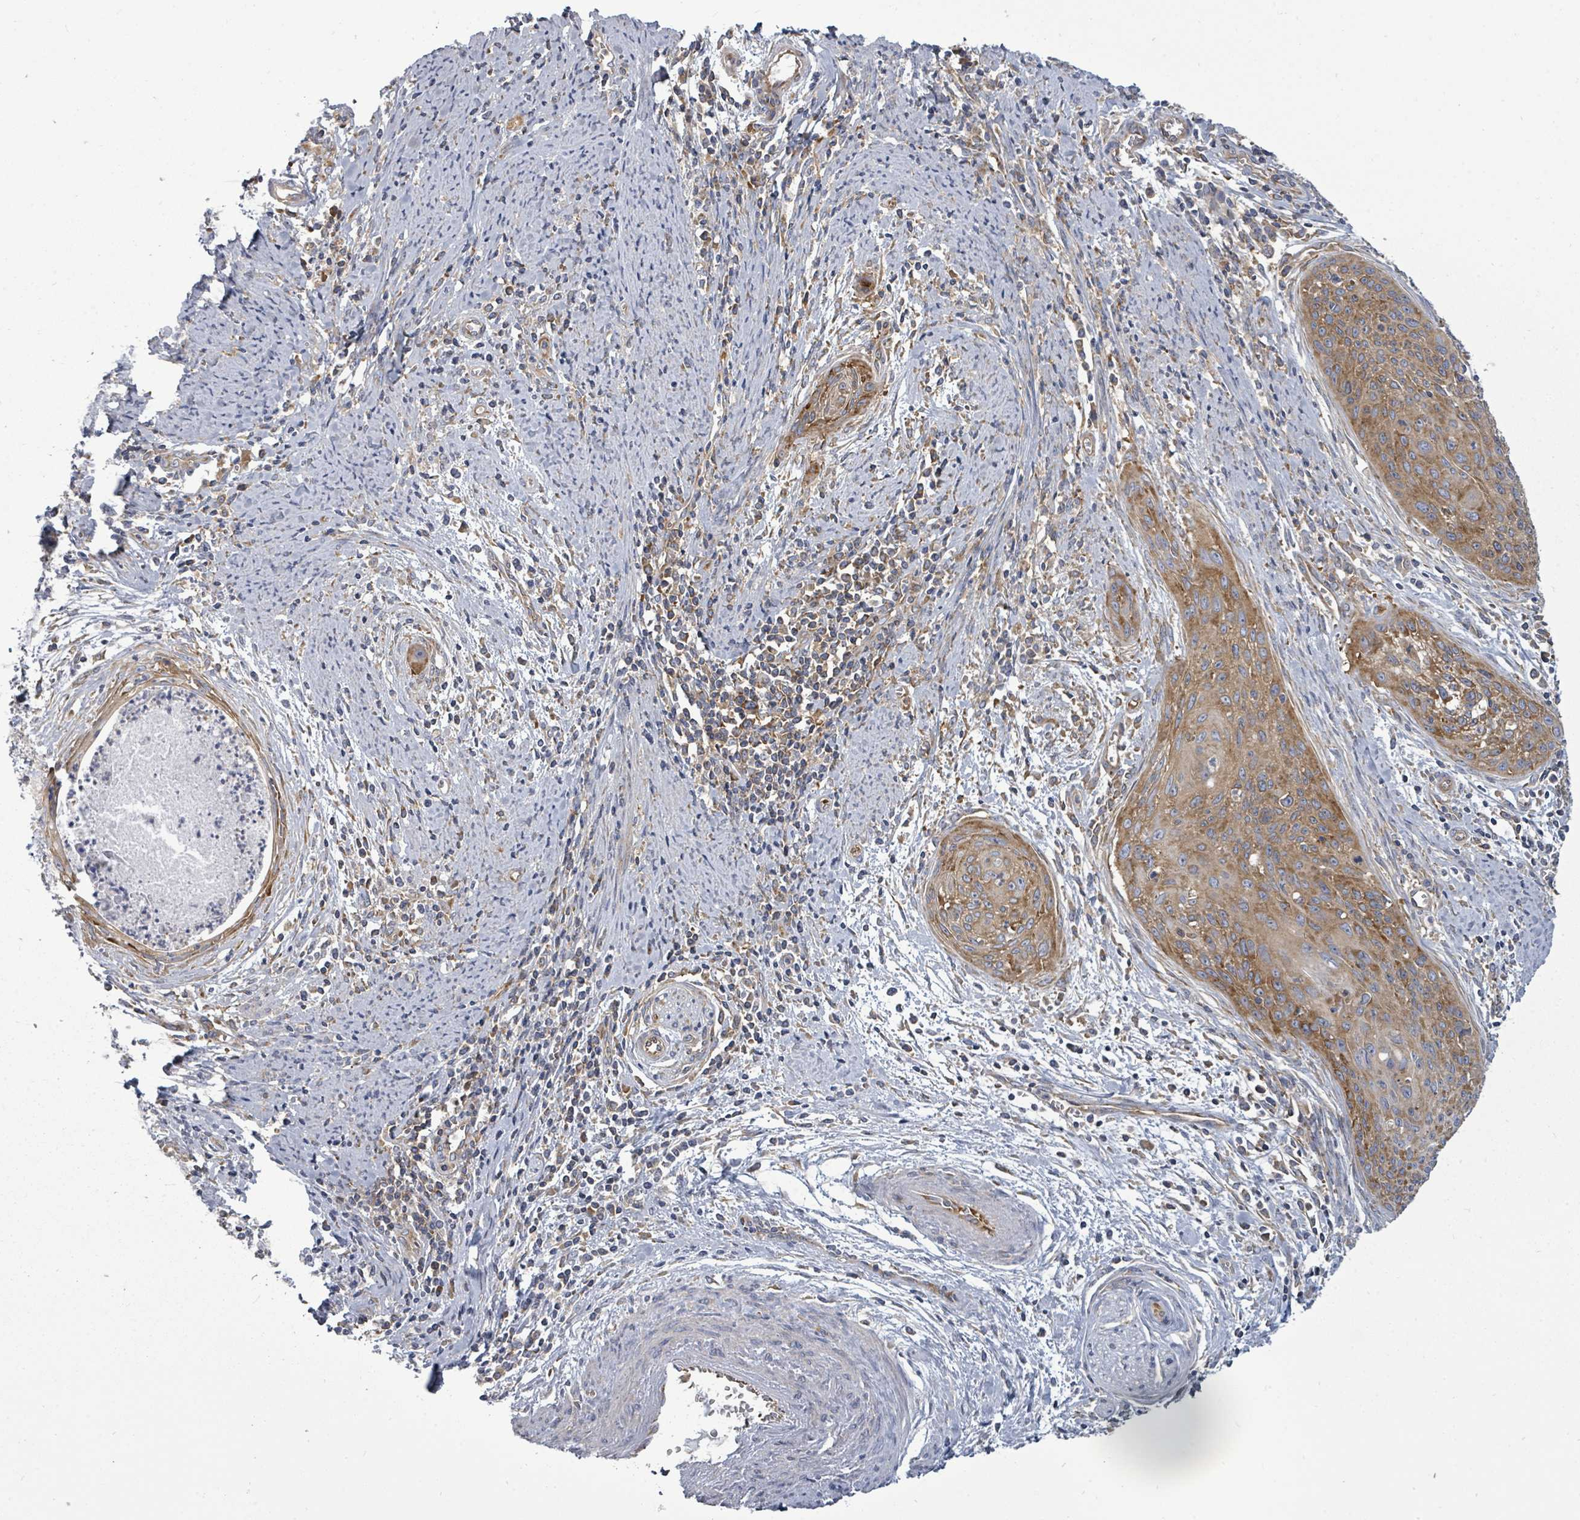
{"staining": {"intensity": "moderate", "quantity": ">75%", "location": "cytoplasmic/membranous"}, "tissue": "cervical cancer", "cell_type": "Tumor cells", "image_type": "cancer", "snomed": [{"axis": "morphology", "description": "Squamous cell carcinoma, NOS"}, {"axis": "topography", "description": "Cervix"}], "caption": "A photomicrograph of cervical squamous cell carcinoma stained for a protein demonstrates moderate cytoplasmic/membranous brown staining in tumor cells.", "gene": "EIF3C", "patient": {"sex": "female", "age": 55}}